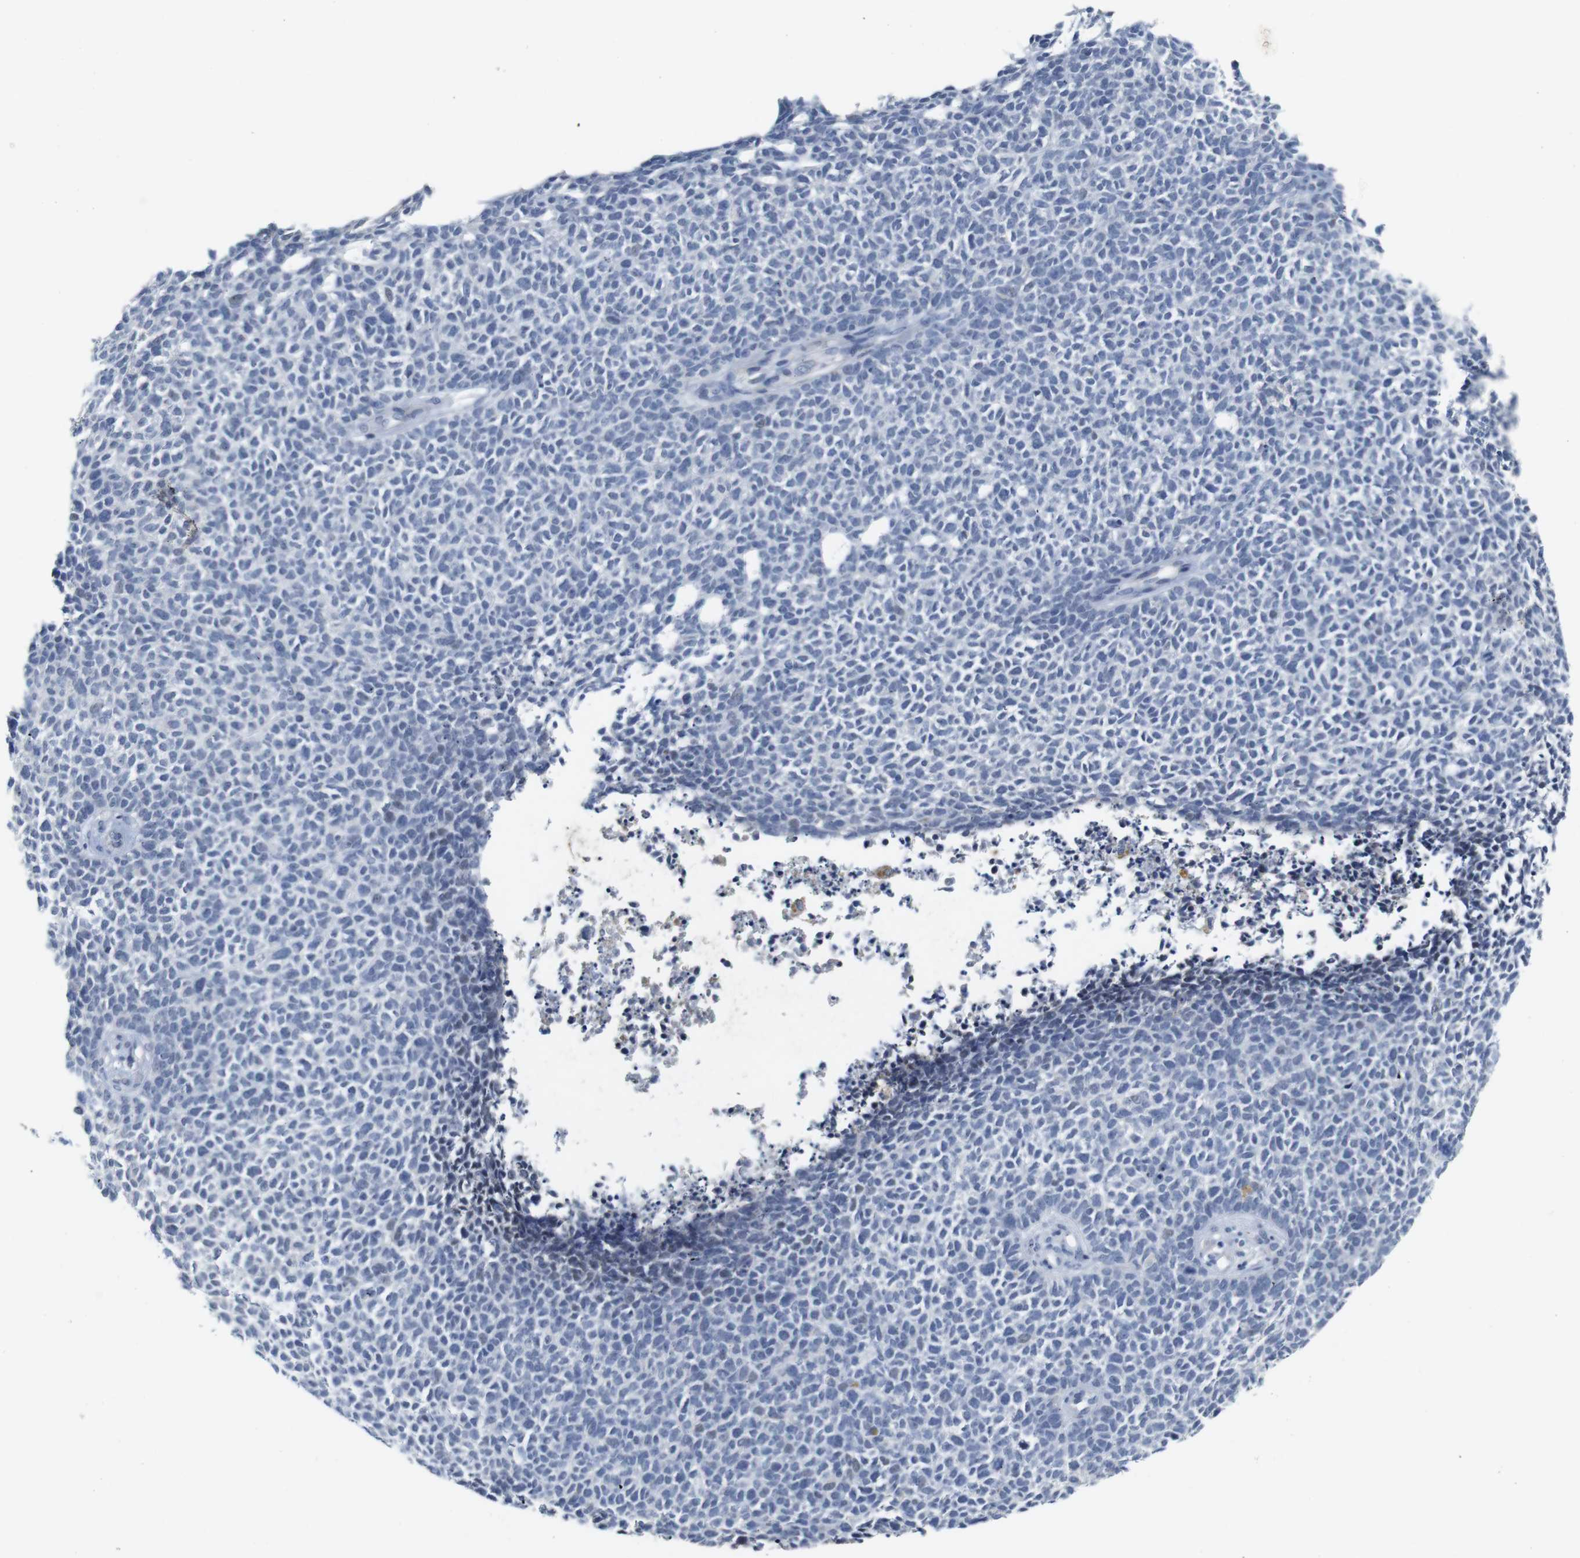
{"staining": {"intensity": "negative", "quantity": "none", "location": "none"}, "tissue": "skin cancer", "cell_type": "Tumor cells", "image_type": "cancer", "snomed": [{"axis": "morphology", "description": "Basal cell carcinoma"}, {"axis": "topography", "description": "Skin"}], "caption": "Tumor cells show no significant protein staining in skin cancer. (Brightfield microscopy of DAB (3,3'-diaminobenzidine) immunohistochemistry at high magnification).", "gene": "OTOF", "patient": {"sex": "female", "age": 84}}